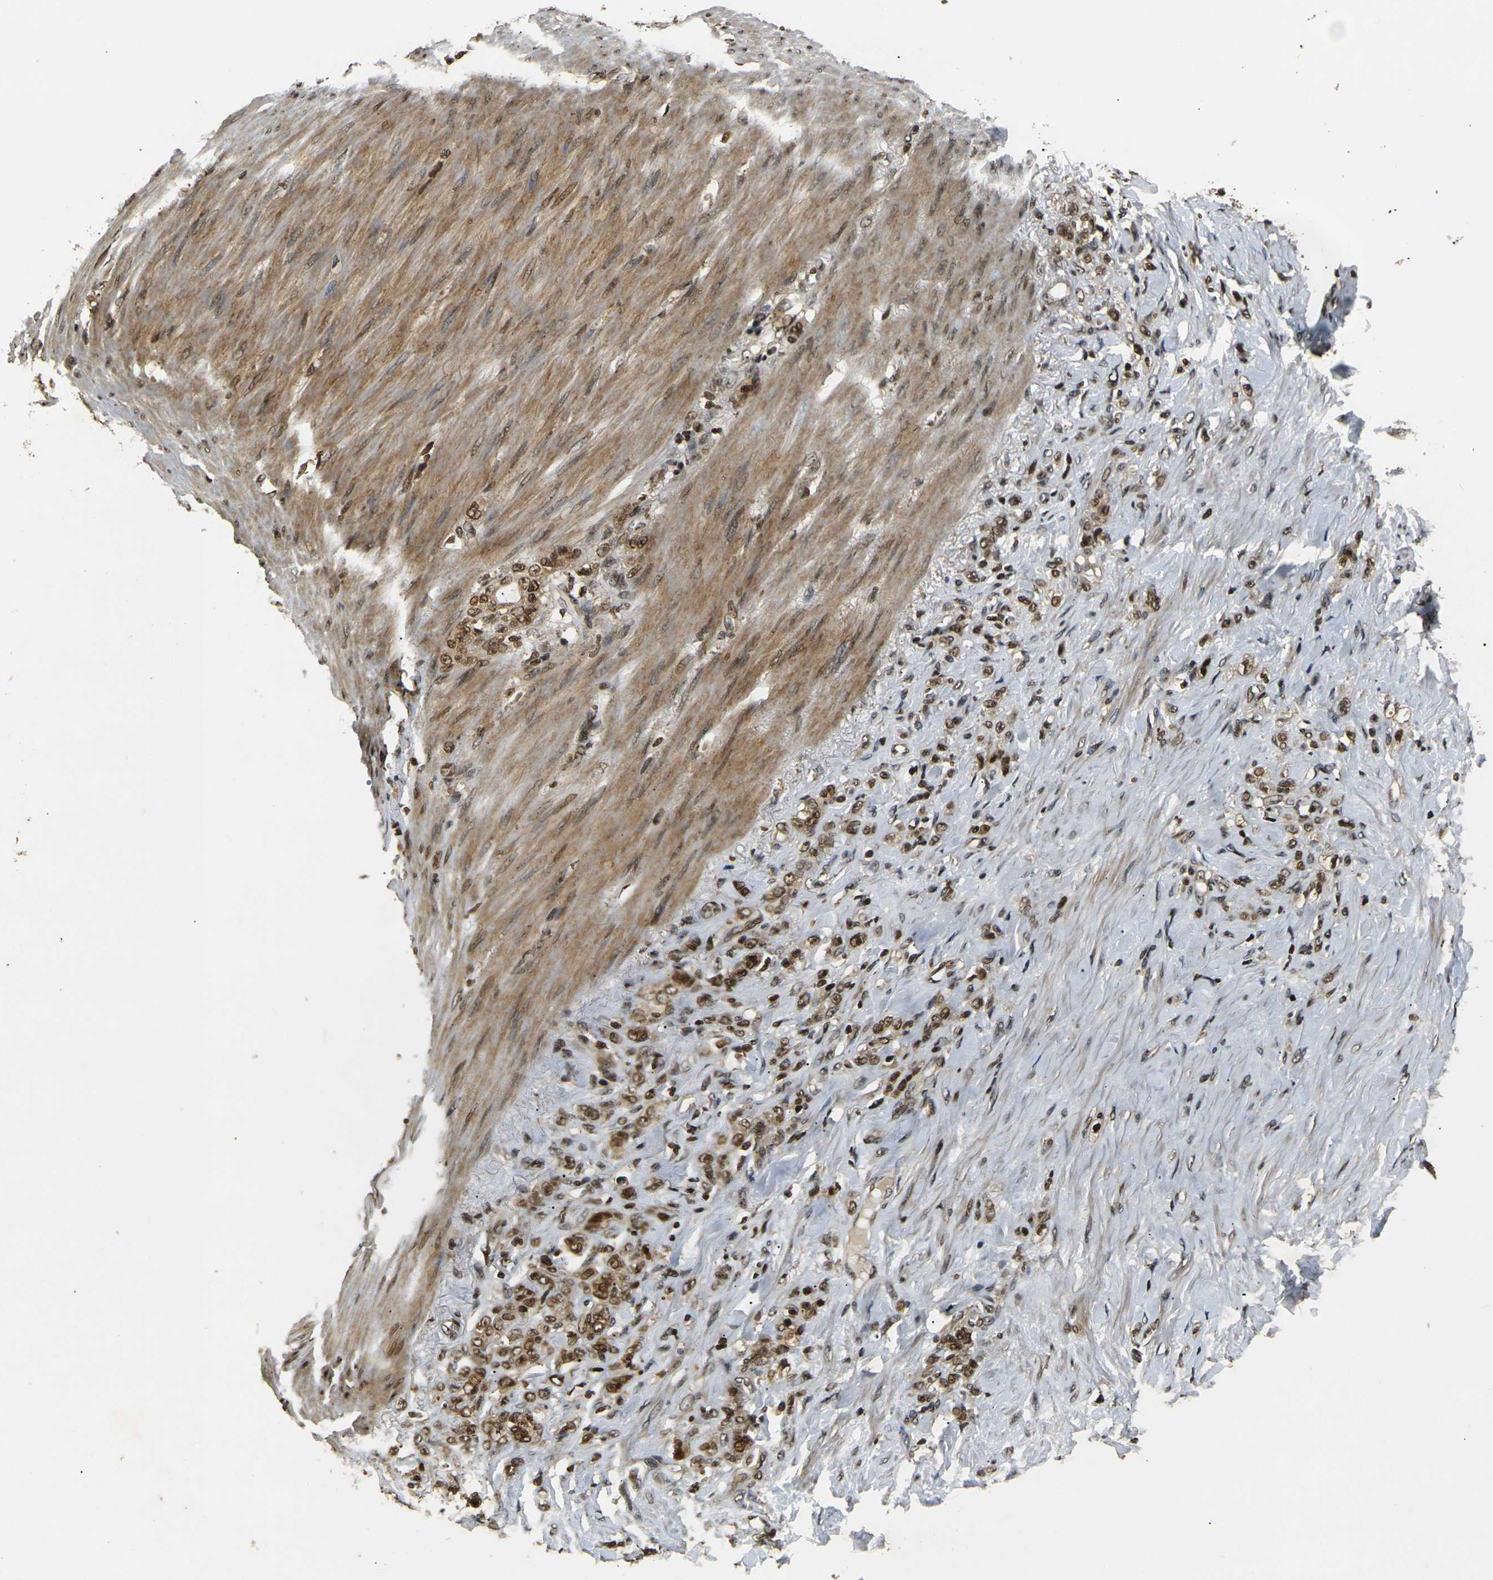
{"staining": {"intensity": "strong", "quantity": ">75%", "location": "cytoplasmic/membranous,nuclear"}, "tissue": "stomach cancer", "cell_type": "Tumor cells", "image_type": "cancer", "snomed": [{"axis": "morphology", "description": "Adenocarcinoma, NOS"}, {"axis": "topography", "description": "Stomach"}], "caption": "Protein analysis of stomach cancer (adenocarcinoma) tissue shows strong cytoplasmic/membranous and nuclear expression in about >75% of tumor cells.", "gene": "ACTL6A", "patient": {"sex": "male", "age": 82}}